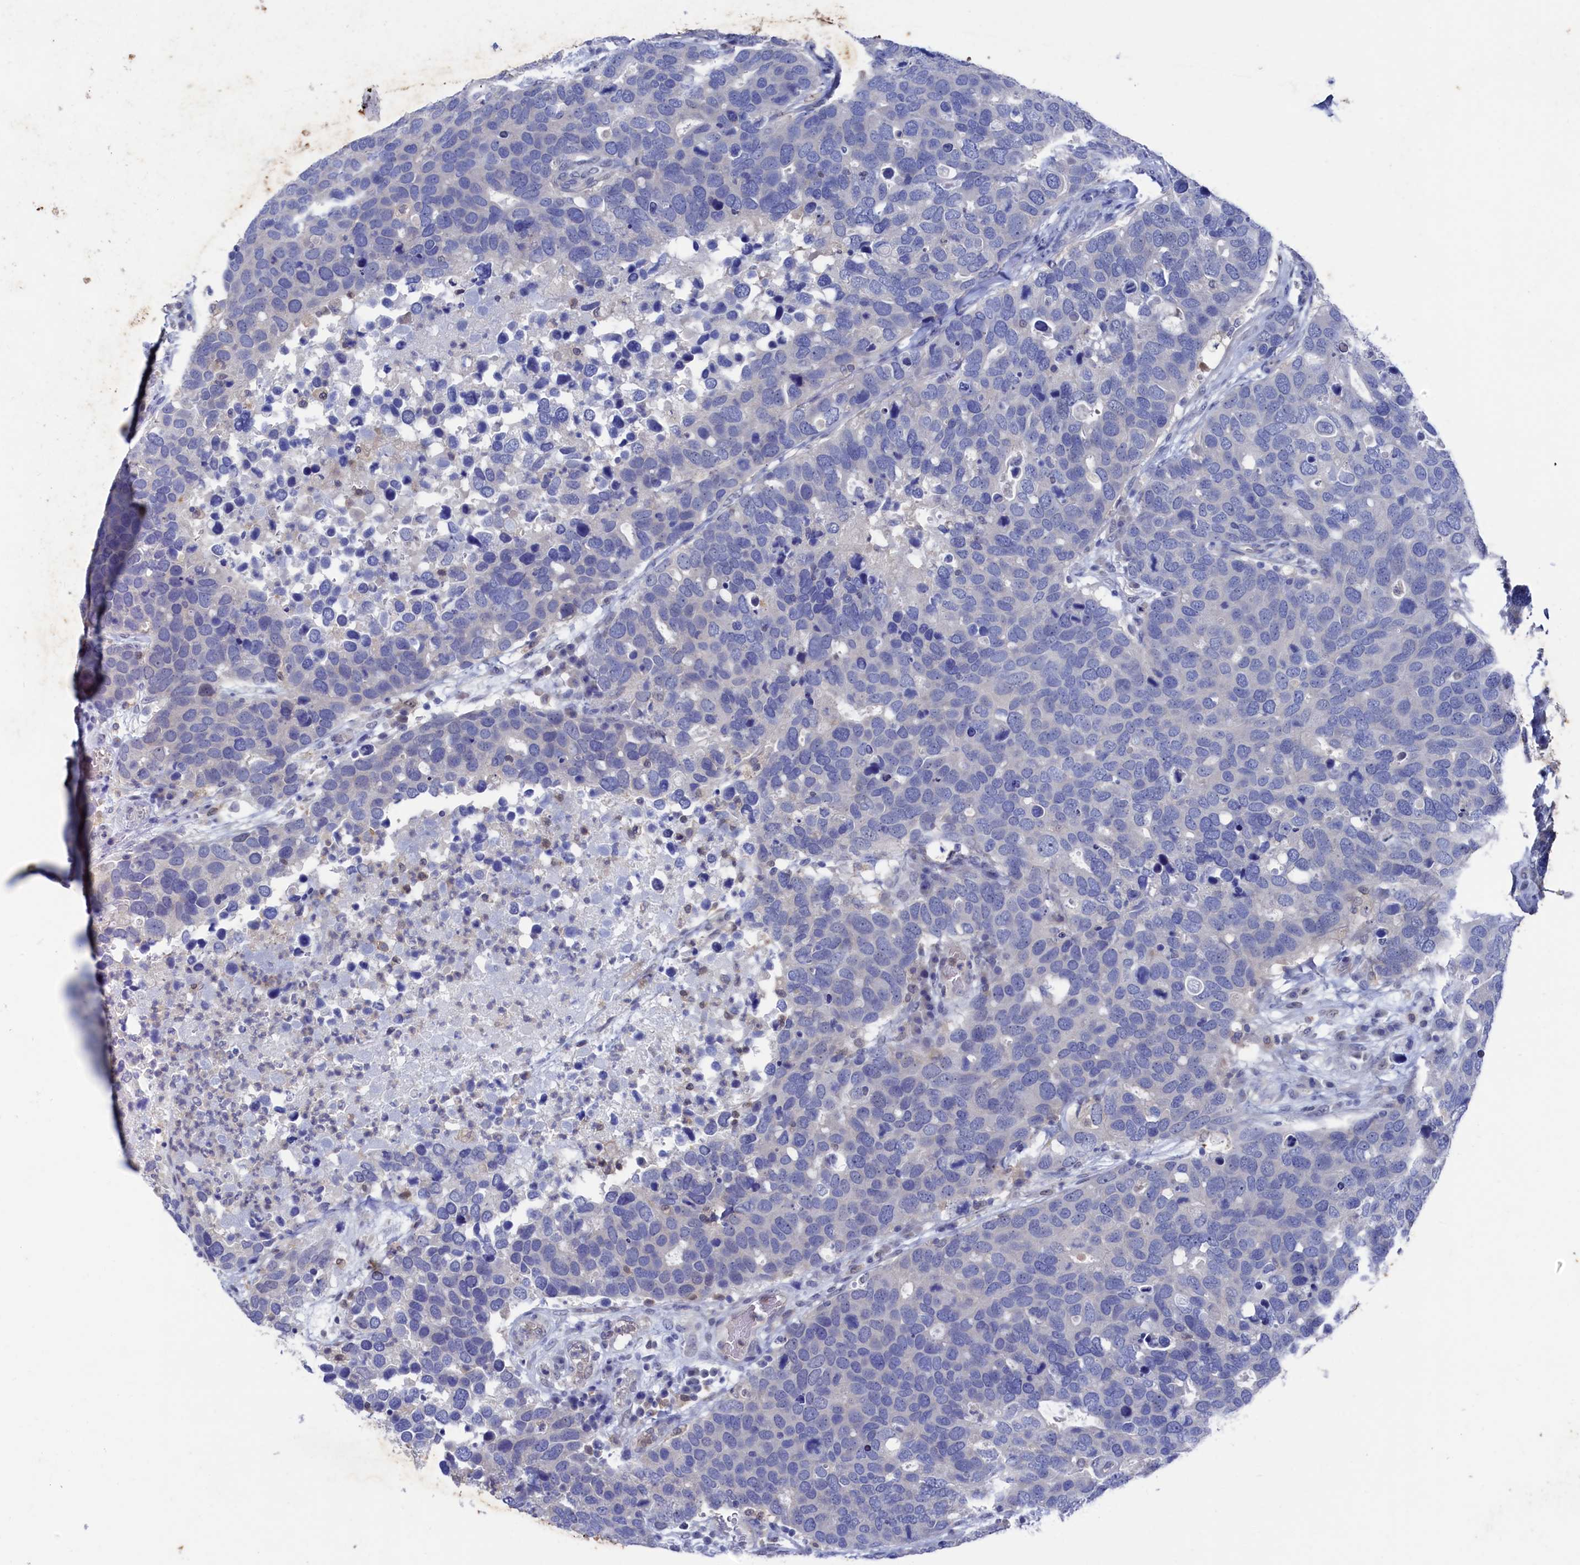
{"staining": {"intensity": "negative", "quantity": "none", "location": "none"}, "tissue": "breast cancer", "cell_type": "Tumor cells", "image_type": "cancer", "snomed": [{"axis": "morphology", "description": "Duct carcinoma"}, {"axis": "topography", "description": "Breast"}], "caption": "High power microscopy photomicrograph of an immunohistochemistry image of intraductal carcinoma (breast), revealing no significant expression in tumor cells. (DAB (3,3'-diaminobenzidine) IHC visualized using brightfield microscopy, high magnification).", "gene": "RNH1", "patient": {"sex": "female", "age": 83}}